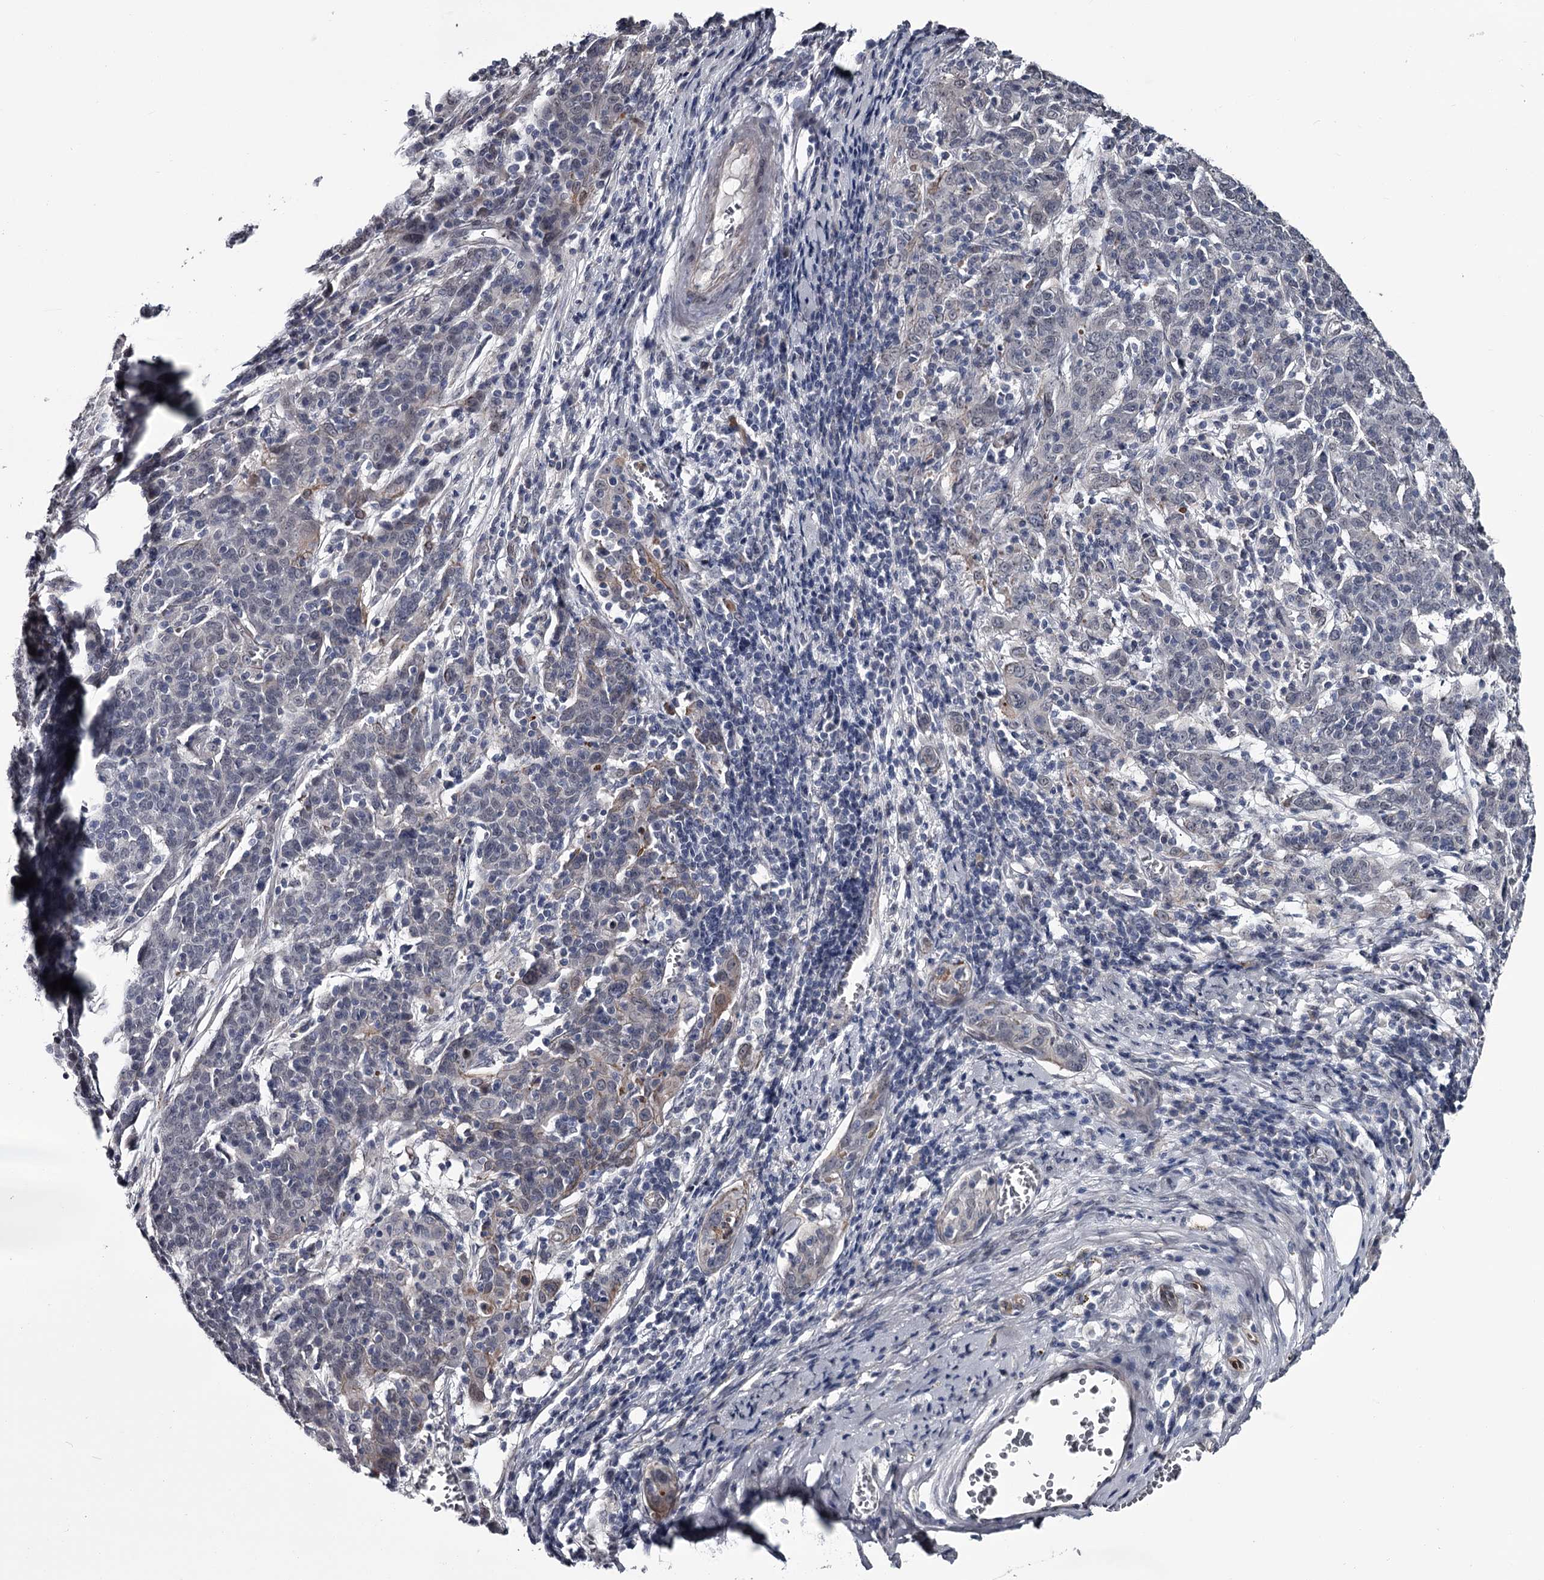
{"staining": {"intensity": "negative", "quantity": "none", "location": "none"}, "tissue": "cervical cancer", "cell_type": "Tumor cells", "image_type": "cancer", "snomed": [{"axis": "morphology", "description": "Squamous cell carcinoma, NOS"}, {"axis": "topography", "description": "Cervix"}], "caption": "Human cervical cancer (squamous cell carcinoma) stained for a protein using immunohistochemistry demonstrates no expression in tumor cells.", "gene": "PRPF40B", "patient": {"sex": "female", "age": 67}}